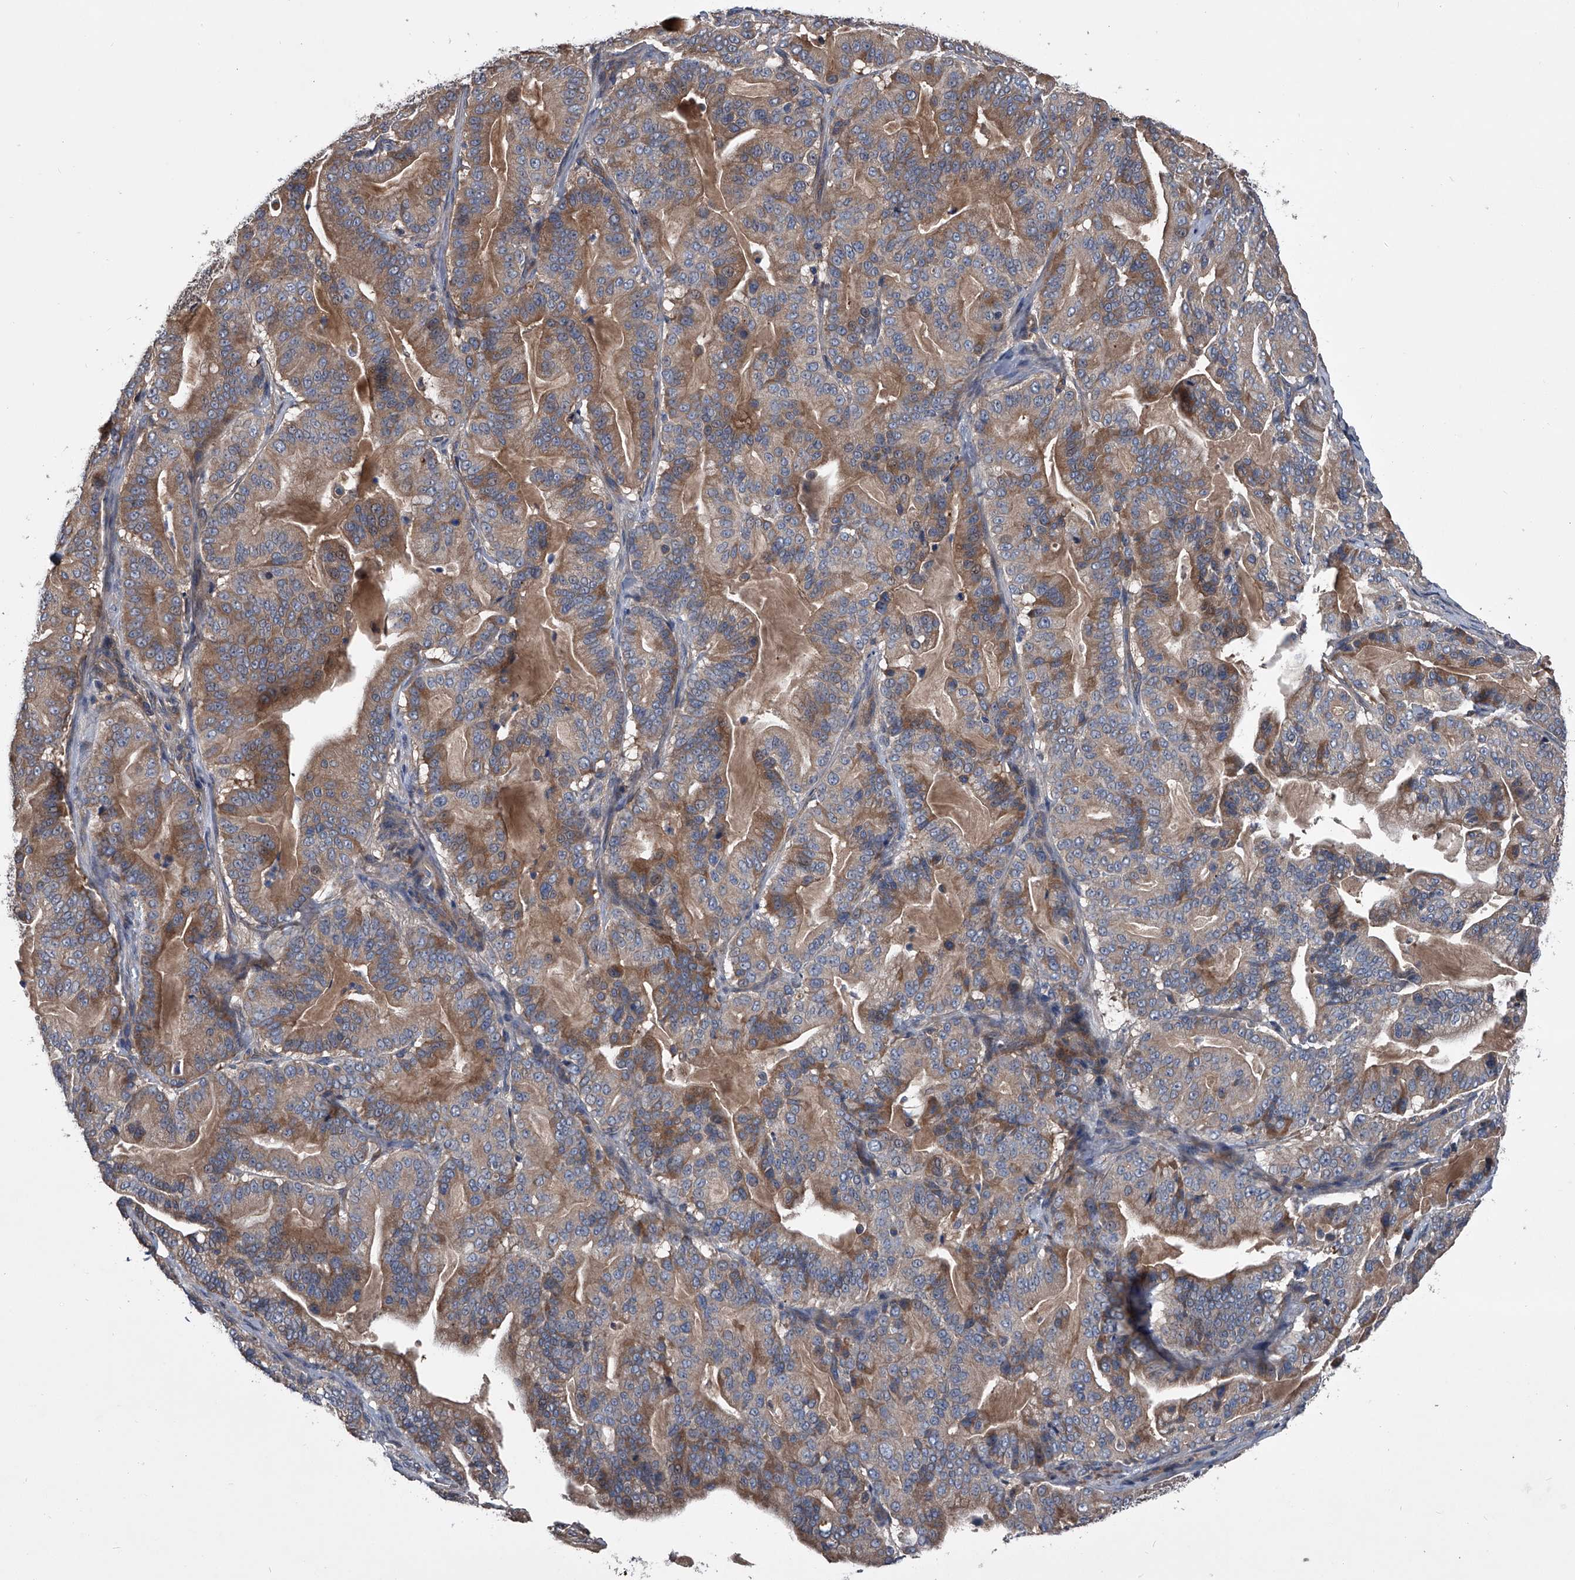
{"staining": {"intensity": "moderate", "quantity": ">75%", "location": "cytoplasmic/membranous"}, "tissue": "pancreatic cancer", "cell_type": "Tumor cells", "image_type": "cancer", "snomed": [{"axis": "morphology", "description": "Adenocarcinoma, NOS"}, {"axis": "topography", "description": "Pancreas"}], "caption": "Pancreatic cancer stained with a brown dye demonstrates moderate cytoplasmic/membranous positive staining in approximately >75% of tumor cells.", "gene": "KIF13A", "patient": {"sex": "male", "age": 63}}